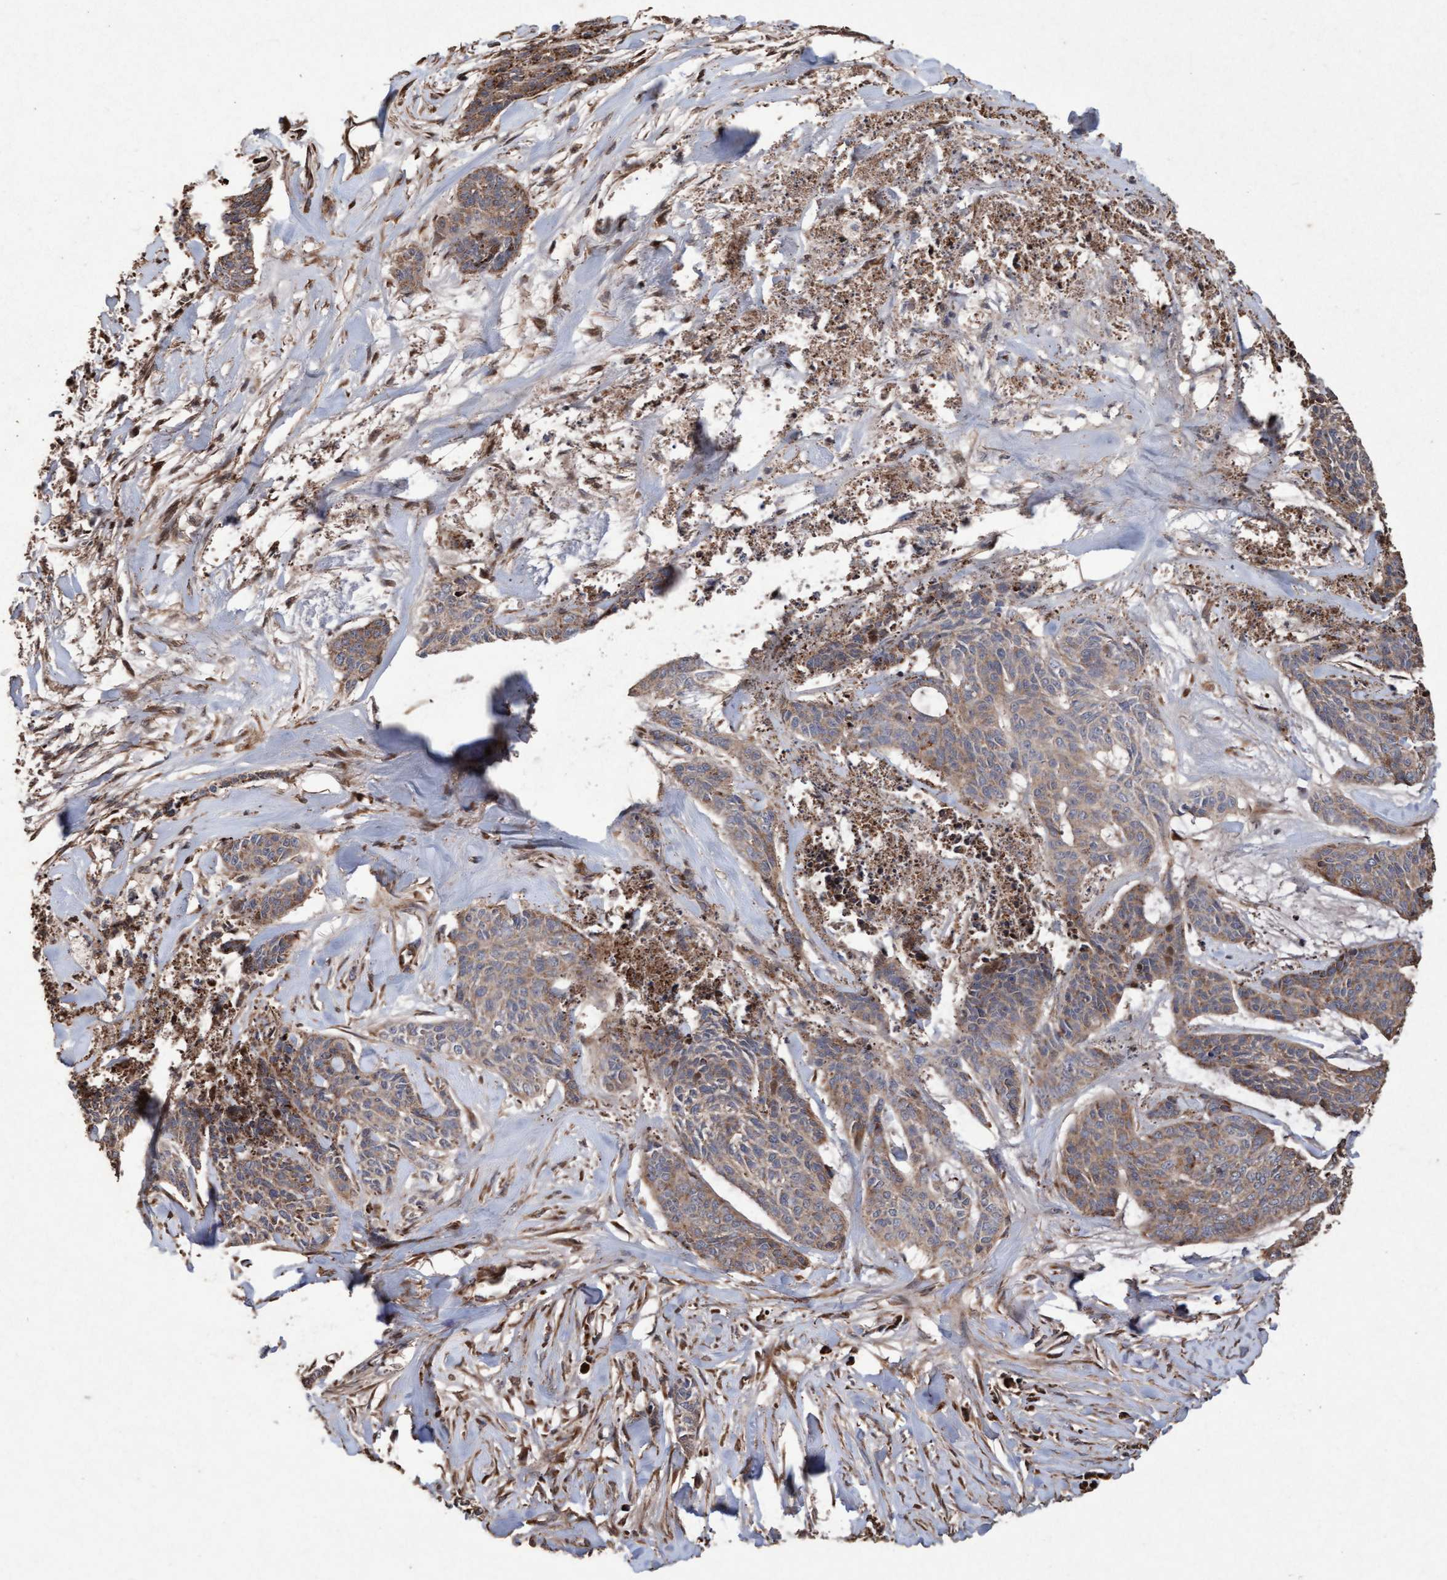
{"staining": {"intensity": "weak", "quantity": ">75%", "location": "cytoplasmic/membranous"}, "tissue": "skin cancer", "cell_type": "Tumor cells", "image_type": "cancer", "snomed": [{"axis": "morphology", "description": "Basal cell carcinoma"}, {"axis": "topography", "description": "Skin"}], "caption": "IHC image of human basal cell carcinoma (skin) stained for a protein (brown), which exhibits low levels of weak cytoplasmic/membranous expression in approximately >75% of tumor cells.", "gene": "OSBP2", "patient": {"sex": "female", "age": 64}}